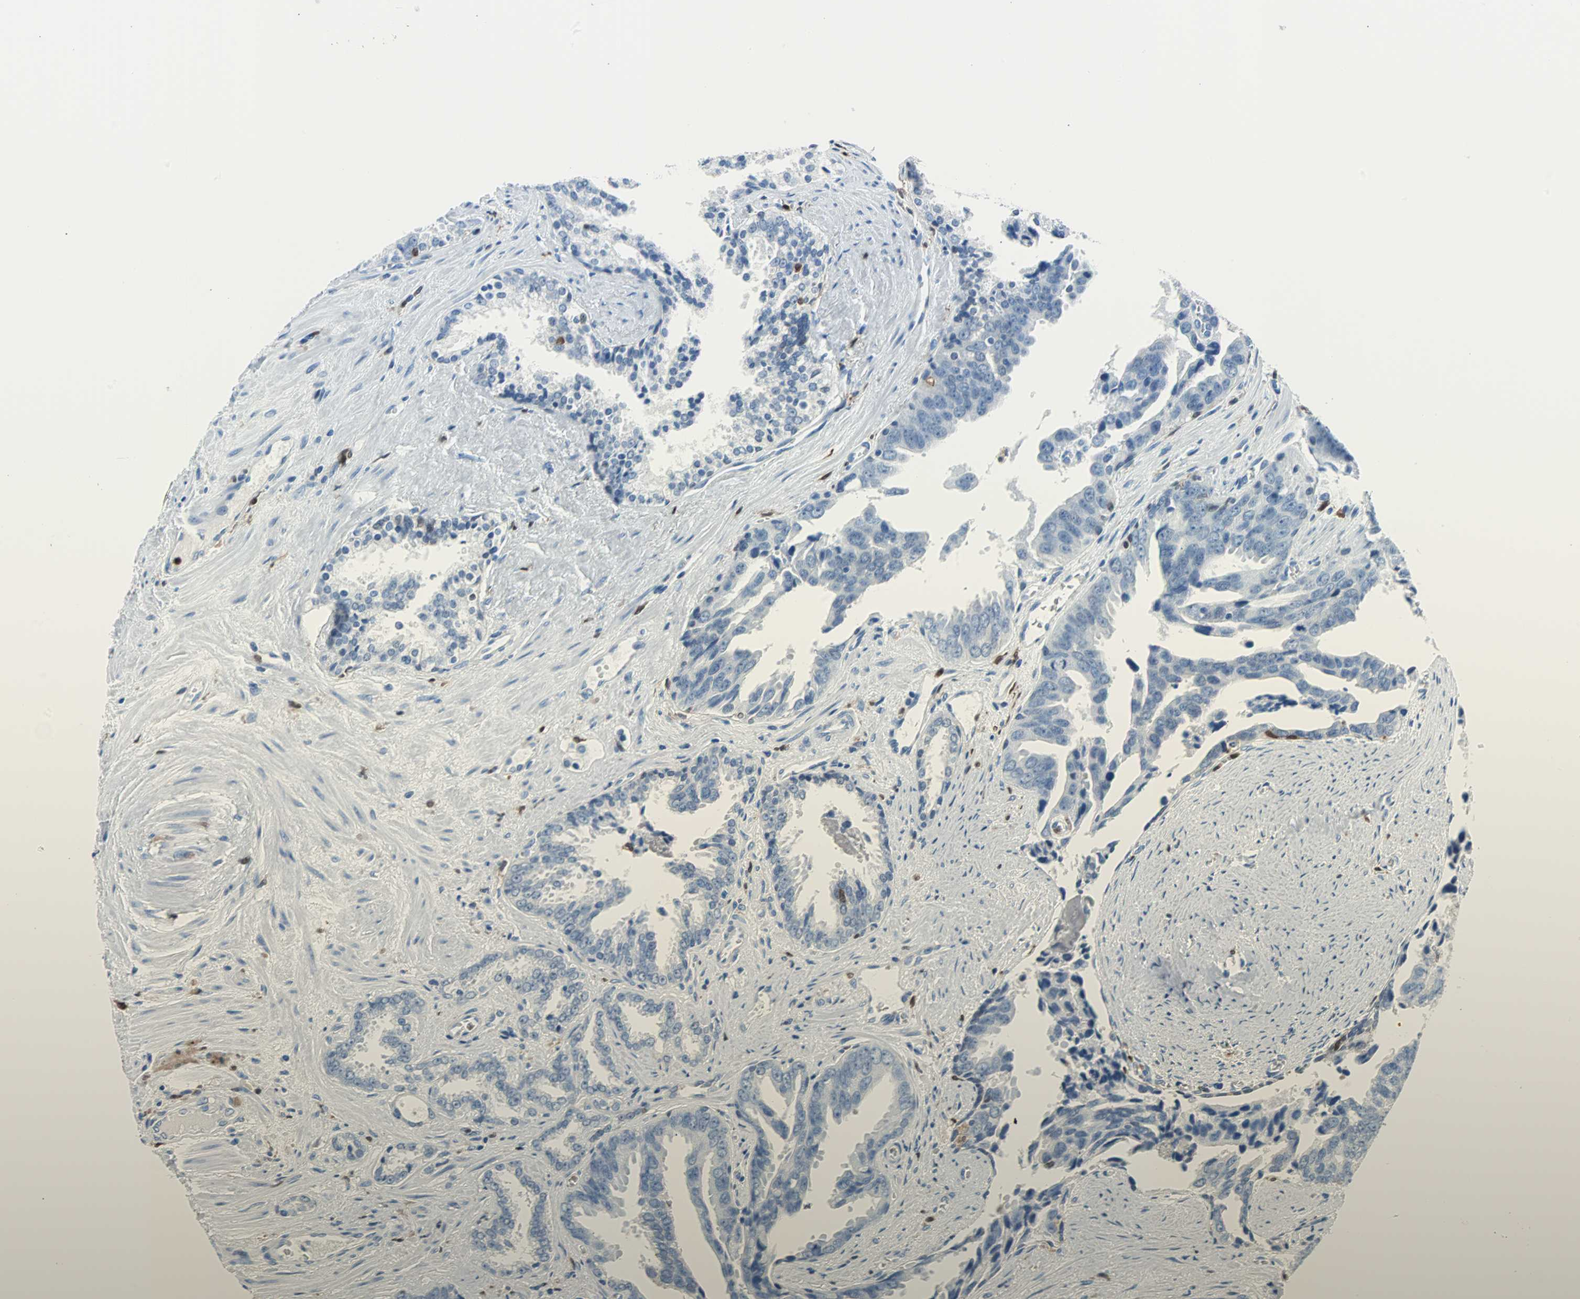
{"staining": {"intensity": "negative", "quantity": "none", "location": "none"}, "tissue": "prostate cancer", "cell_type": "Tumor cells", "image_type": "cancer", "snomed": [{"axis": "morphology", "description": "Adenocarcinoma, High grade"}, {"axis": "topography", "description": "Prostate"}], "caption": "Photomicrograph shows no significant protein expression in tumor cells of prostate cancer.", "gene": "SYK", "patient": {"sex": "male", "age": 67}}